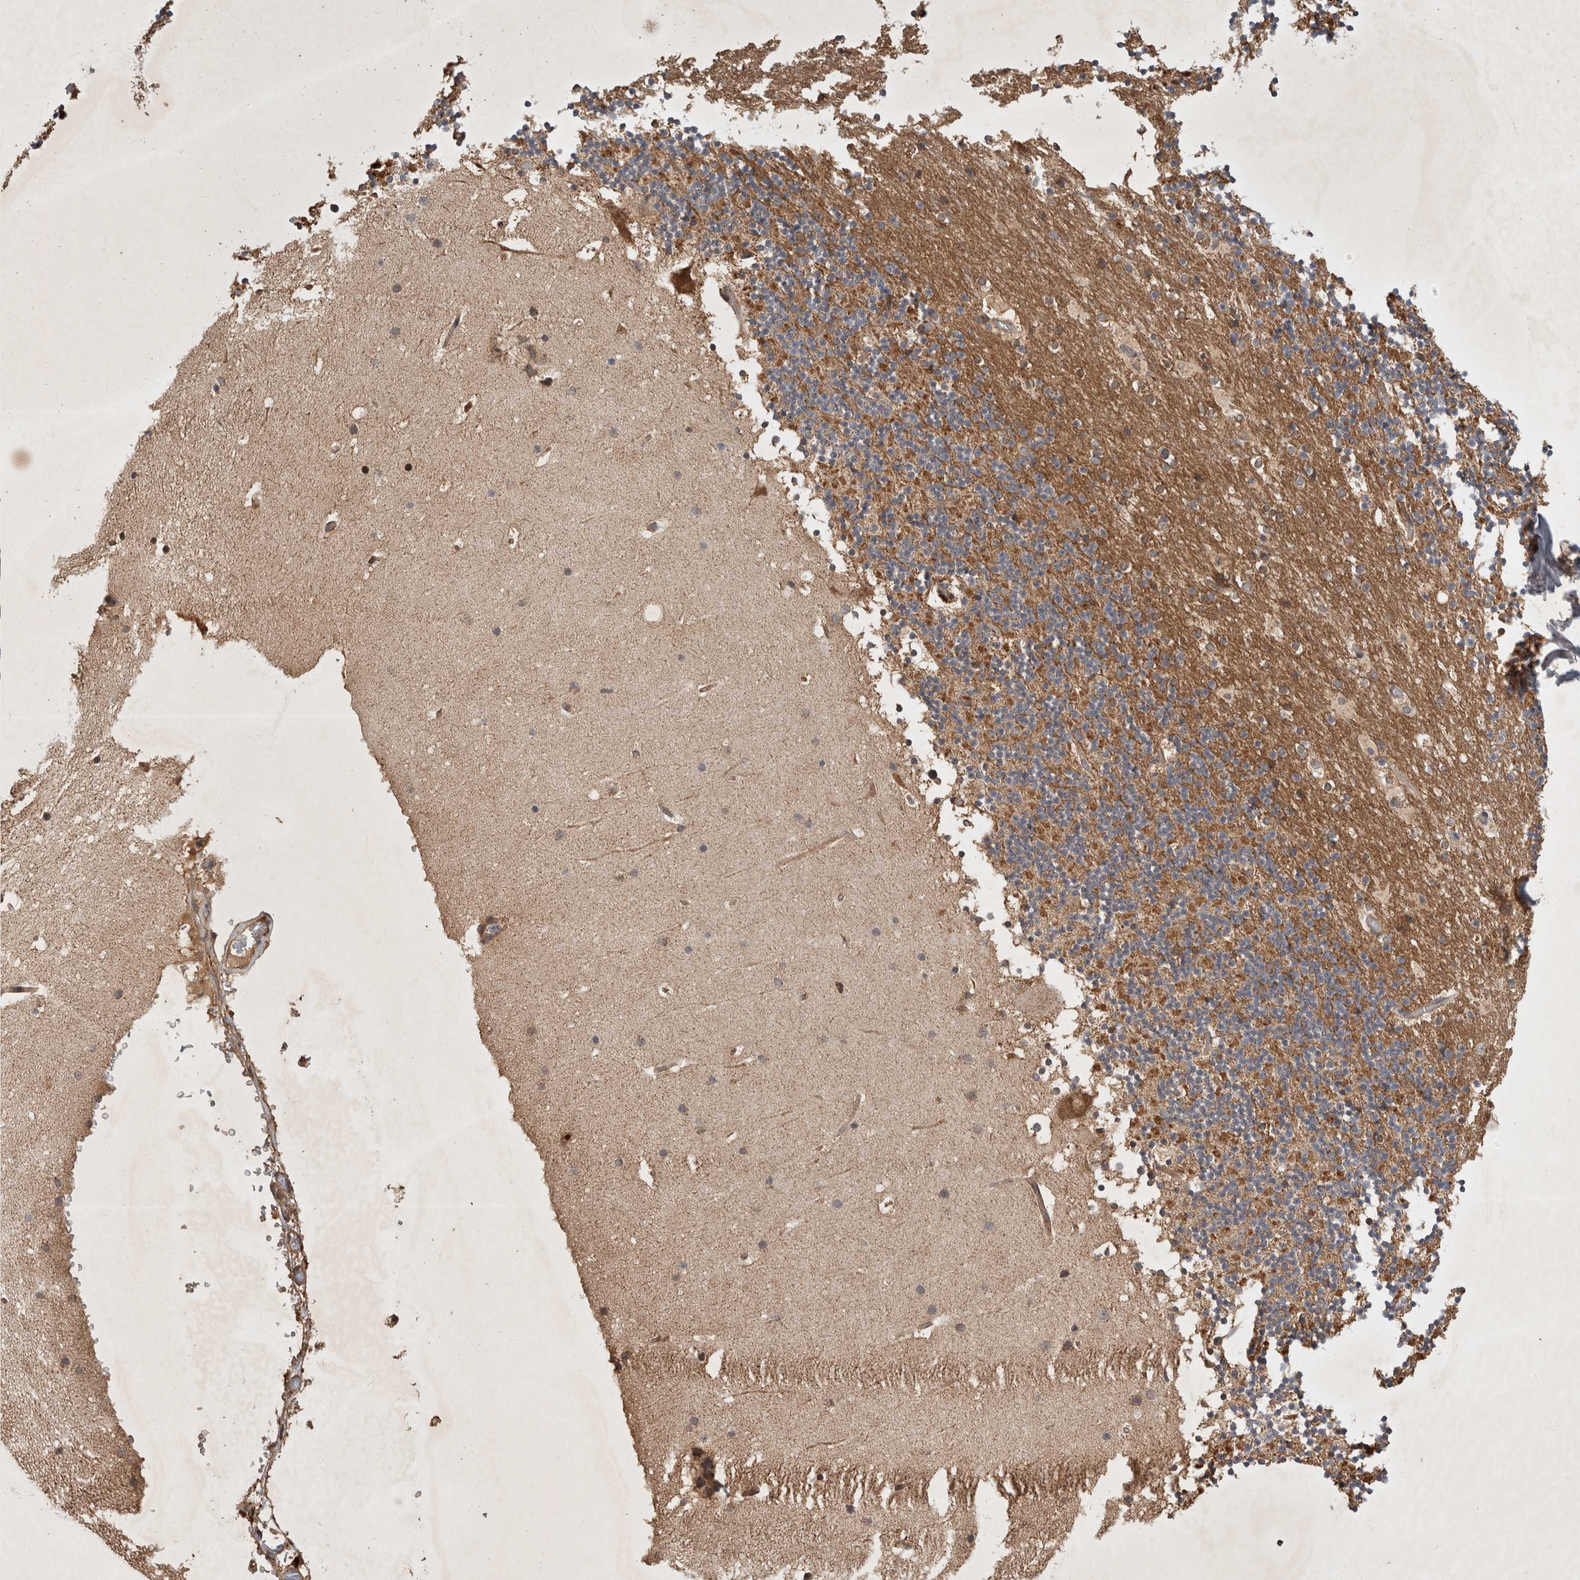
{"staining": {"intensity": "moderate", "quantity": "<25%", "location": "cytoplasmic/membranous"}, "tissue": "cerebellum", "cell_type": "Cells in granular layer", "image_type": "normal", "snomed": [{"axis": "morphology", "description": "Normal tissue, NOS"}, {"axis": "topography", "description": "Cerebellum"}], "caption": "The micrograph reveals a brown stain indicating the presence of a protein in the cytoplasmic/membranous of cells in granular layer in cerebellum. The staining was performed using DAB, with brown indicating positive protein expression. Nuclei are stained blue with hematoxylin.", "gene": "SERAC1", "patient": {"sex": "male", "age": 57}}